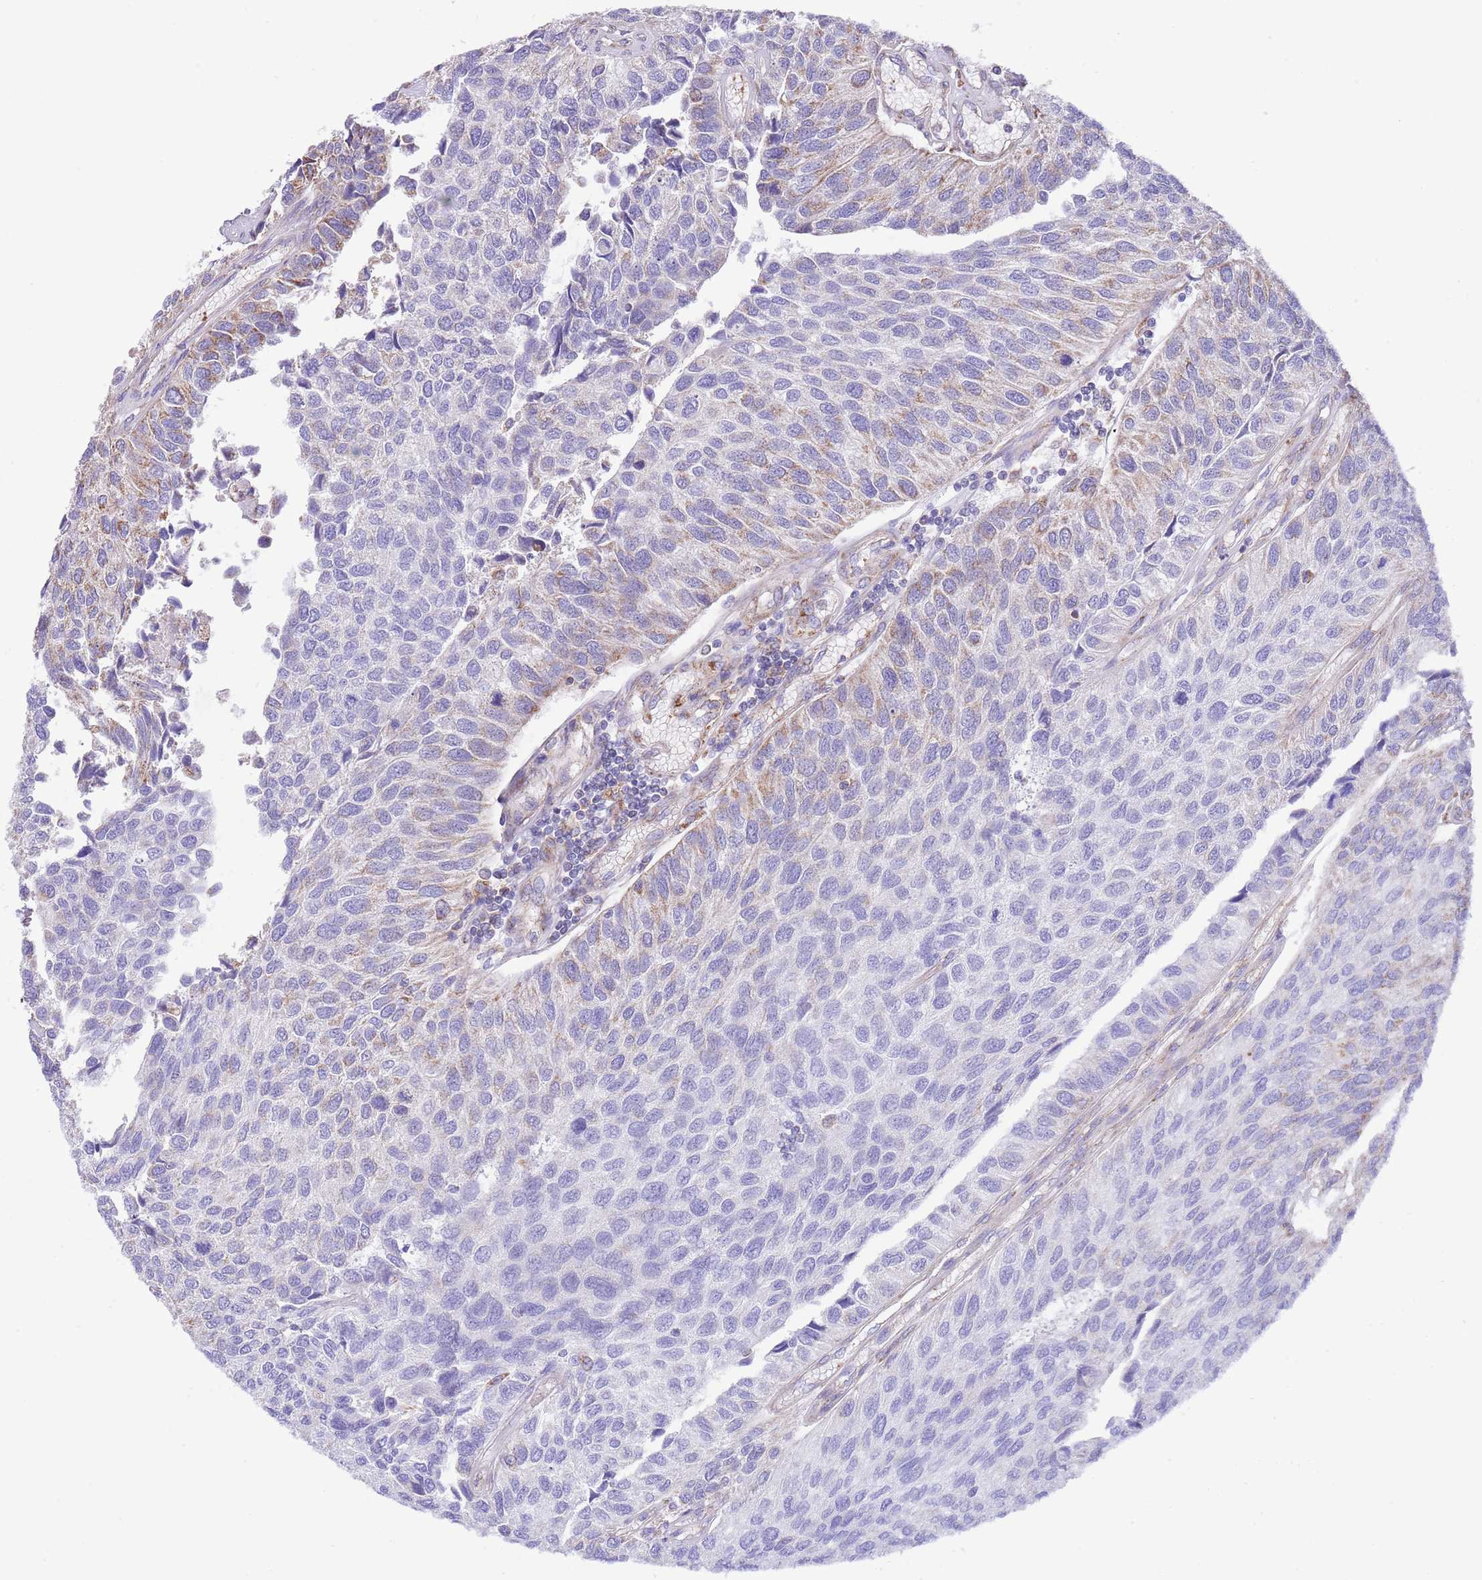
{"staining": {"intensity": "weak", "quantity": "<25%", "location": "cytoplasmic/membranous"}, "tissue": "urothelial cancer", "cell_type": "Tumor cells", "image_type": "cancer", "snomed": [{"axis": "morphology", "description": "Urothelial carcinoma, NOS"}, {"axis": "topography", "description": "Urinary bladder"}], "caption": "Human urothelial cancer stained for a protein using immunohistochemistry reveals no expression in tumor cells.", "gene": "SS18L2", "patient": {"sex": "male", "age": 55}}